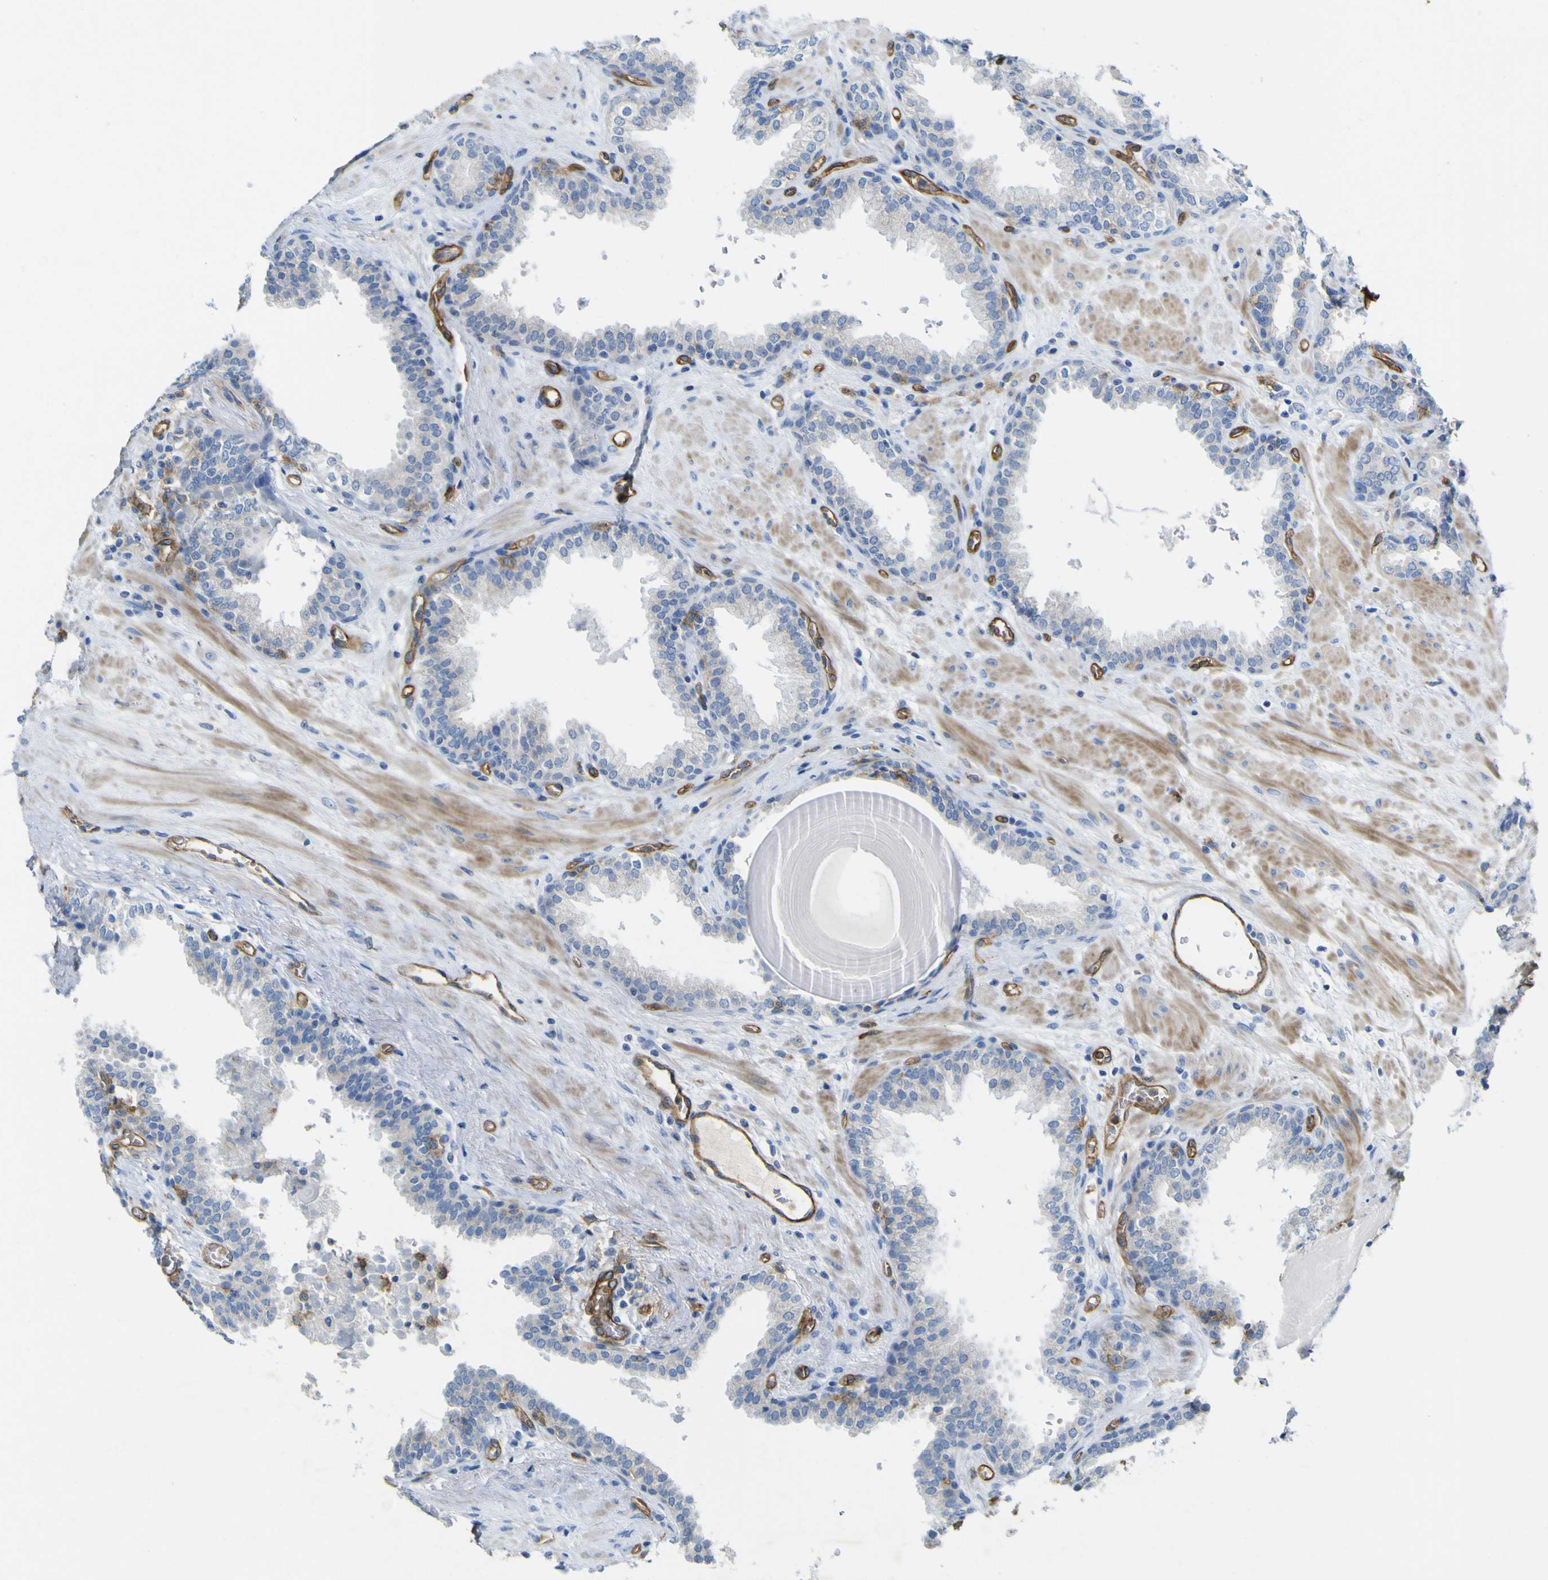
{"staining": {"intensity": "negative", "quantity": "none", "location": "none"}, "tissue": "prostate", "cell_type": "Glandular cells", "image_type": "normal", "snomed": [{"axis": "morphology", "description": "Normal tissue, NOS"}, {"axis": "topography", "description": "Prostate"}], "caption": "An immunohistochemistry (IHC) image of benign prostate is shown. There is no staining in glandular cells of prostate.", "gene": "CD93", "patient": {"sex": "male", "age": 51}}